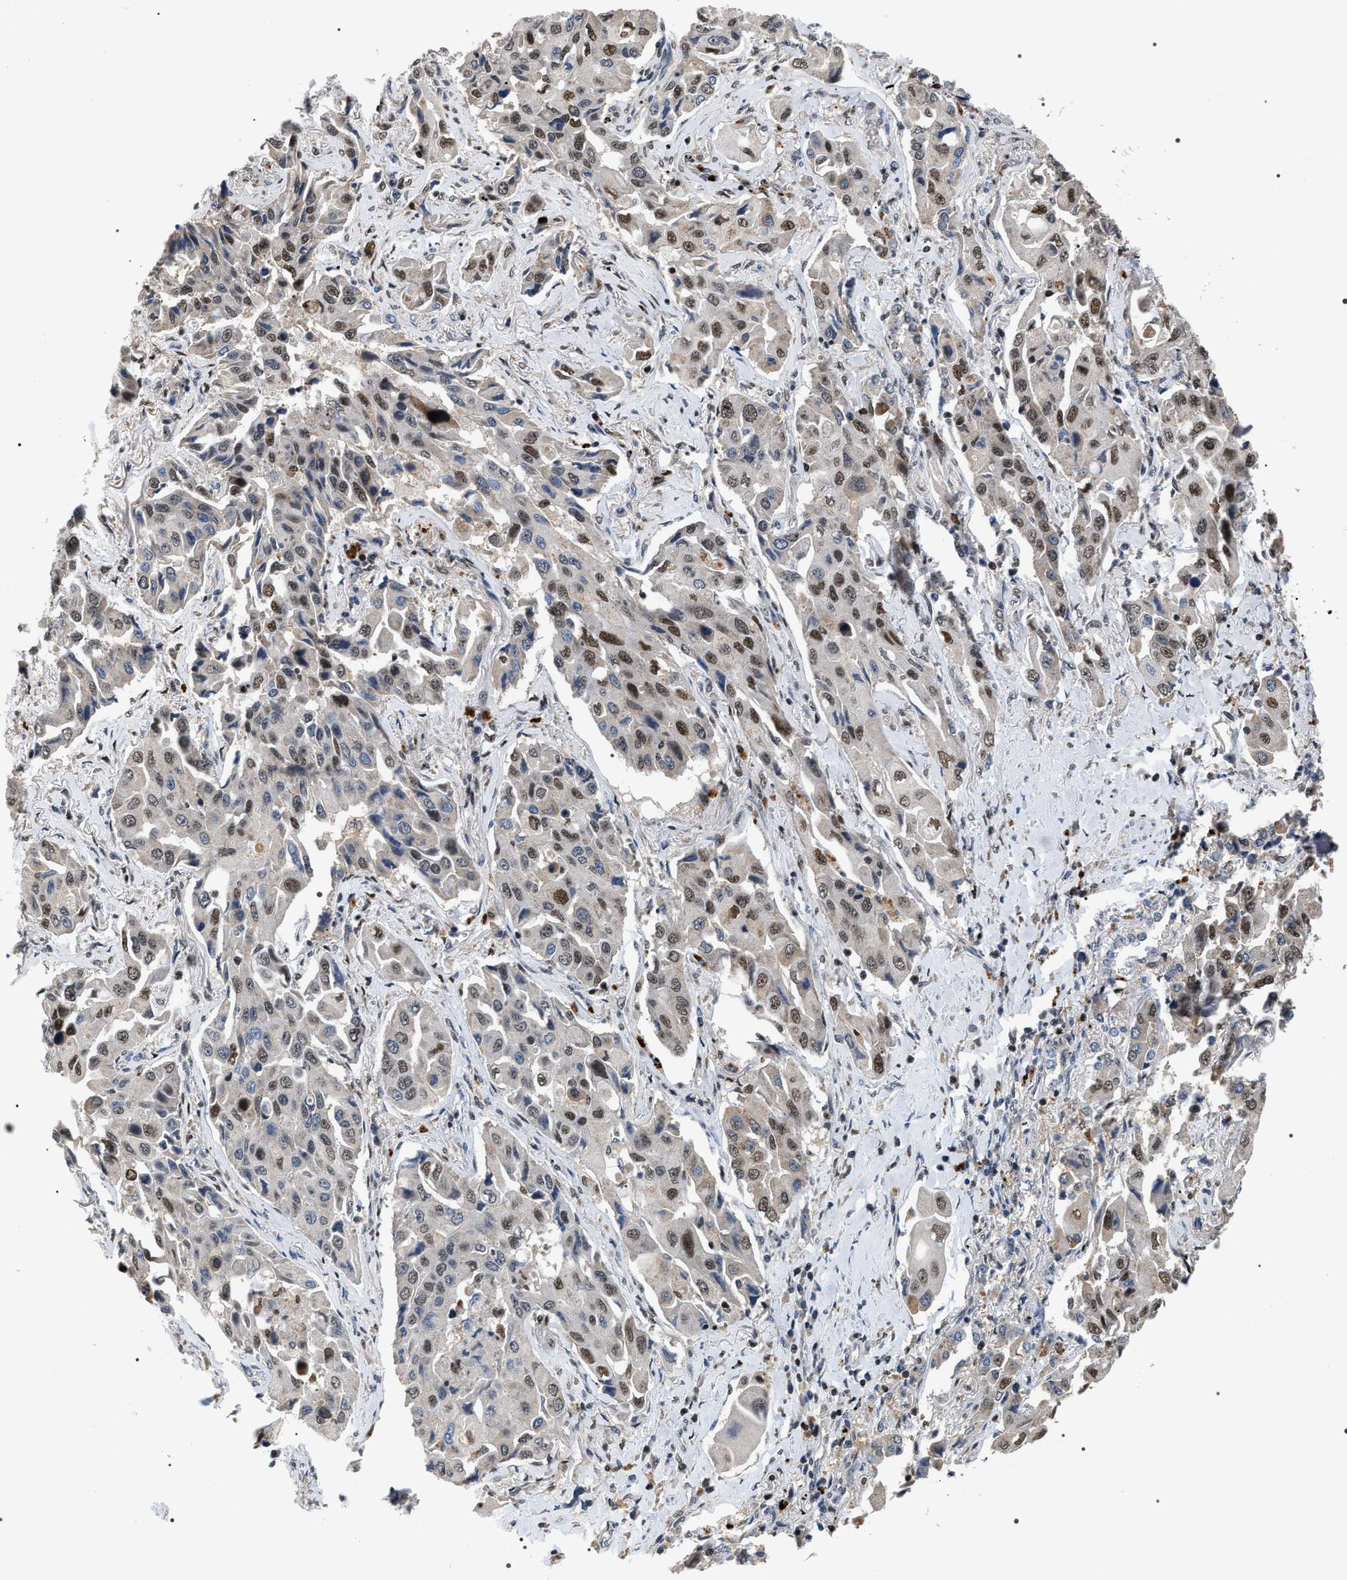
{"staining": {"intensity": "moderate", "quantity": "25%-75%", "location": "nuclear"}, "tissue": "lung cancer", "cell_type": "Tumor cells", "image_type": "cancer", "snomed": [{"axis": "morphology", "description": "Adenocarcinoma, NOS"}, {"axis": "topography", "description": "Lung"}], "caption": "Lung adenocarcinoma stained with DAB (3,3'-diaminobenzidine) immunohistochemistry (IHC) exhibits medium levels of moderate nuclear expression in approximately 25%-75% of tumor cells. The protein of interest is shown in brown color, while the nuclei are stained blue.", "gene": "C7orf25", "patient": {"sex": "female", "age": 65}}